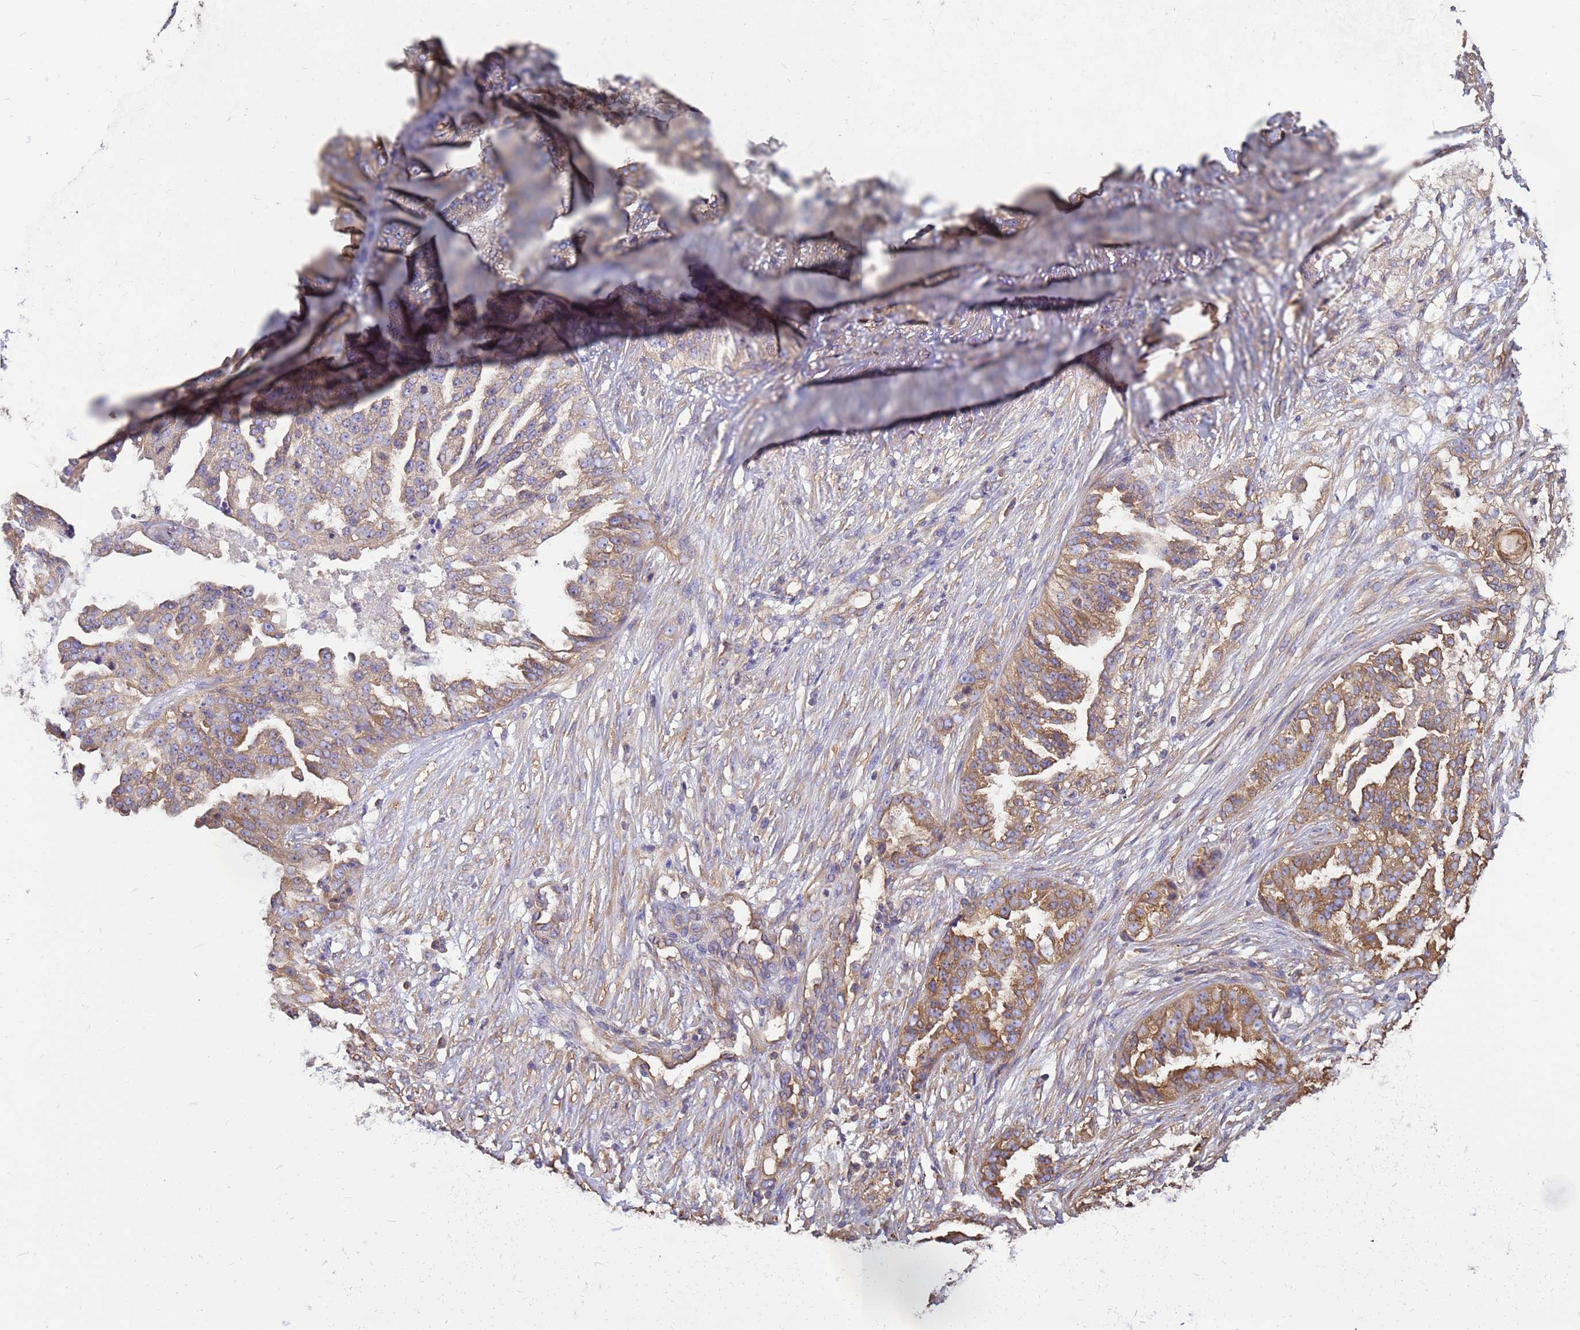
{"staining": {"intensity": "moderate", "quantity": "25%-75%", "location": "cytoplasmic/membranous"}, "tissue": "ovarian cancer", "cell_type": "Tumor cells", "image_type": "cancer", "snomed": [{"axis": "morphology", "description": "Cystadenocarcinoma, serous, NOS"}, {"axis": "topography", "description": "Ovary"}], "caption": "Ovarian cancer (serous cystadenocarcinoma) stained with IHC demonstrates moderate cytoplasmic/membranous positivity in about 25%-75% of tumor cells.", "gene": "TUBB1", "patient": {"sex": "female", "age": 58}}